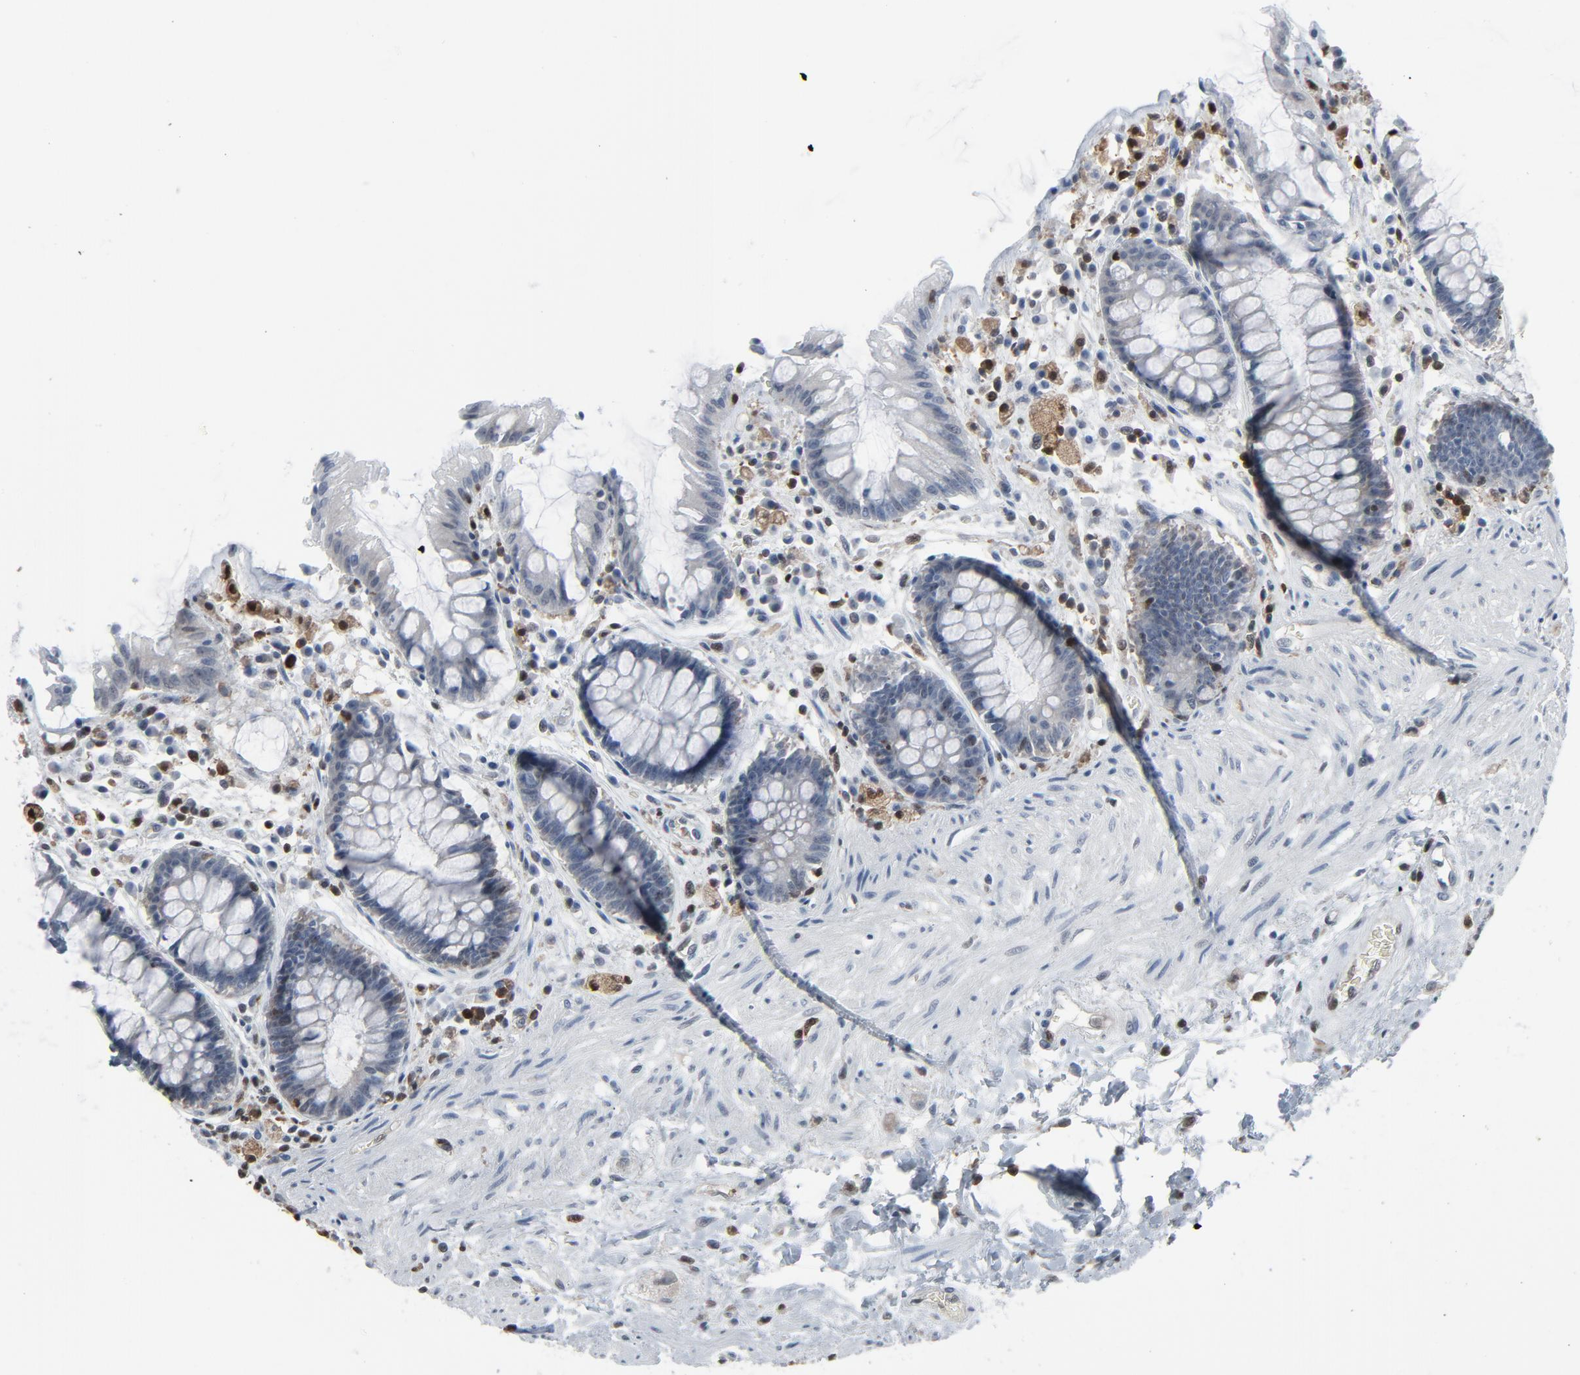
{"staining": {"intensity": "negative", "quantity": "none", "location": "none"}, "tissue": "rectum", "cell_type": "Glandular cells", "image_type": "normal", "snomed": [{"axis": "morphology", "description": "Normal tissue, NOS"}, {"axis": "topography", "description": "Rectum"}], "caption": "DAB (3,3'-diaminobenzidine) immunohistochemical staining of normal human rectum displays no significant positivity in glandular cells.", "gene": "STAT5A", "patient": {"sex": "female", "age": 46}}